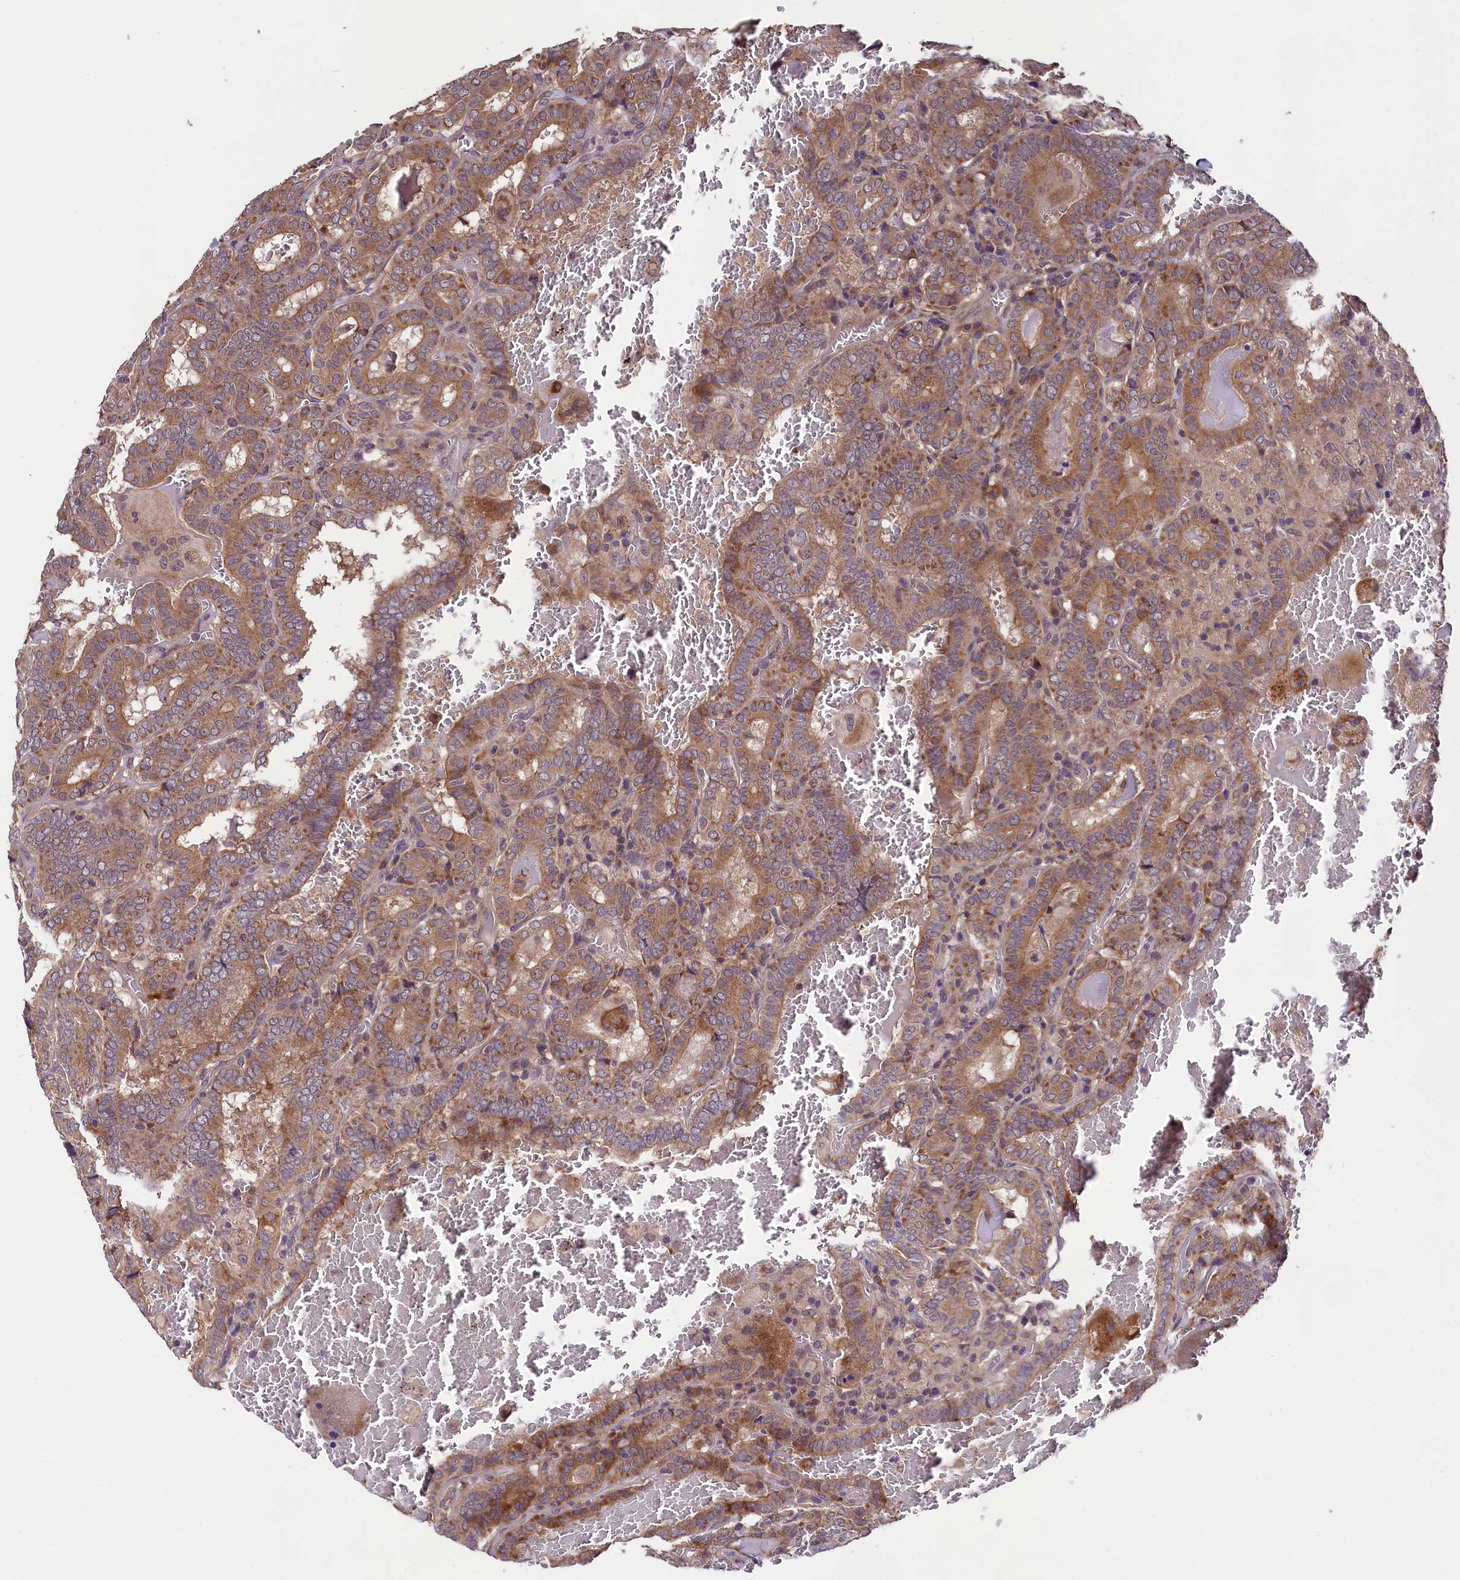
{"staining": {"intensity": "moderate", "quantity": ">75%", "location": "cytoplasmic/membranous"}, "tissue": "thyroid cancer", "cell_type": "Tumor cells", "image_type": "cancer", "snomed": [{"axis": "morphology", "description": "Papillary adenocarcinoma, NOS"}, {"axis": "topography", "description": "Thyroid gland"}], "caption": "Immunohistochemistry (IHC) (DAB (3,3'-diaminobenzidine)) staining of human thyroid cancer exhibits moderate cytoplasmic/membranous protein expression in about >75% of tumor cells. Using DAB (brown) and hematoxylin (blue) stains, captured at high magnification using brightfield microscopy.", "gene": "DOHH", "patient": {"sex": "female", "age": 72}}